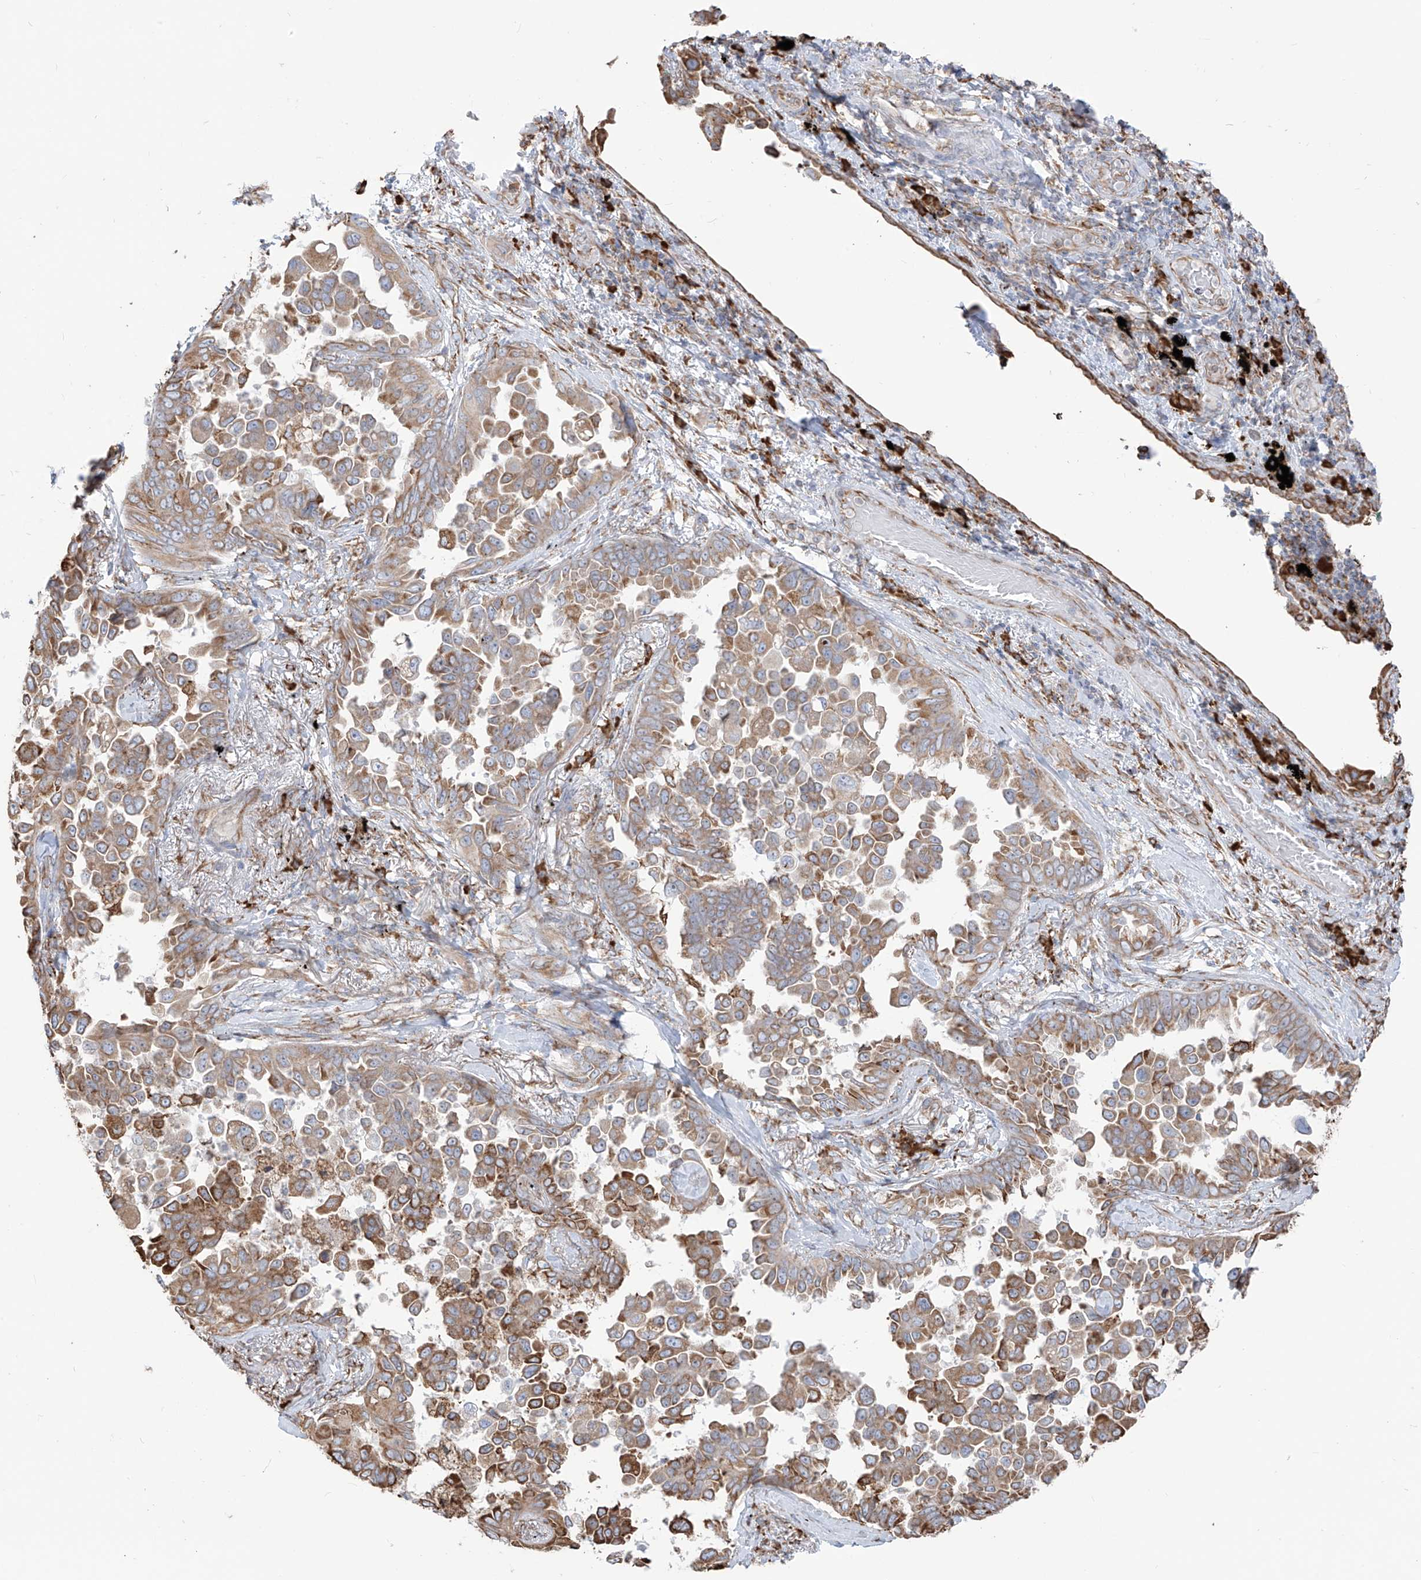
{"staining": {"intensity": "moderate", "quantity": "25%-75%", "location": "cytoplasmic/membranous"}, "tissue": "lung cancer", "cell_type": "Tumor cells", "image_type": "cancer", "snomed": [{"axis": "morphology", "description": "Adenocarcinoma, NOS"}, {"axis": "topography", "description": "Lung"}], "caption": "Protein analysis of adenocarcinoma (lung) tissue displays moderate cytoplasmic/membranous expression in about 25%-75% of tumor cells.", "gene": "PDIA6", "patient": {"sex": "female", "age": 67}}